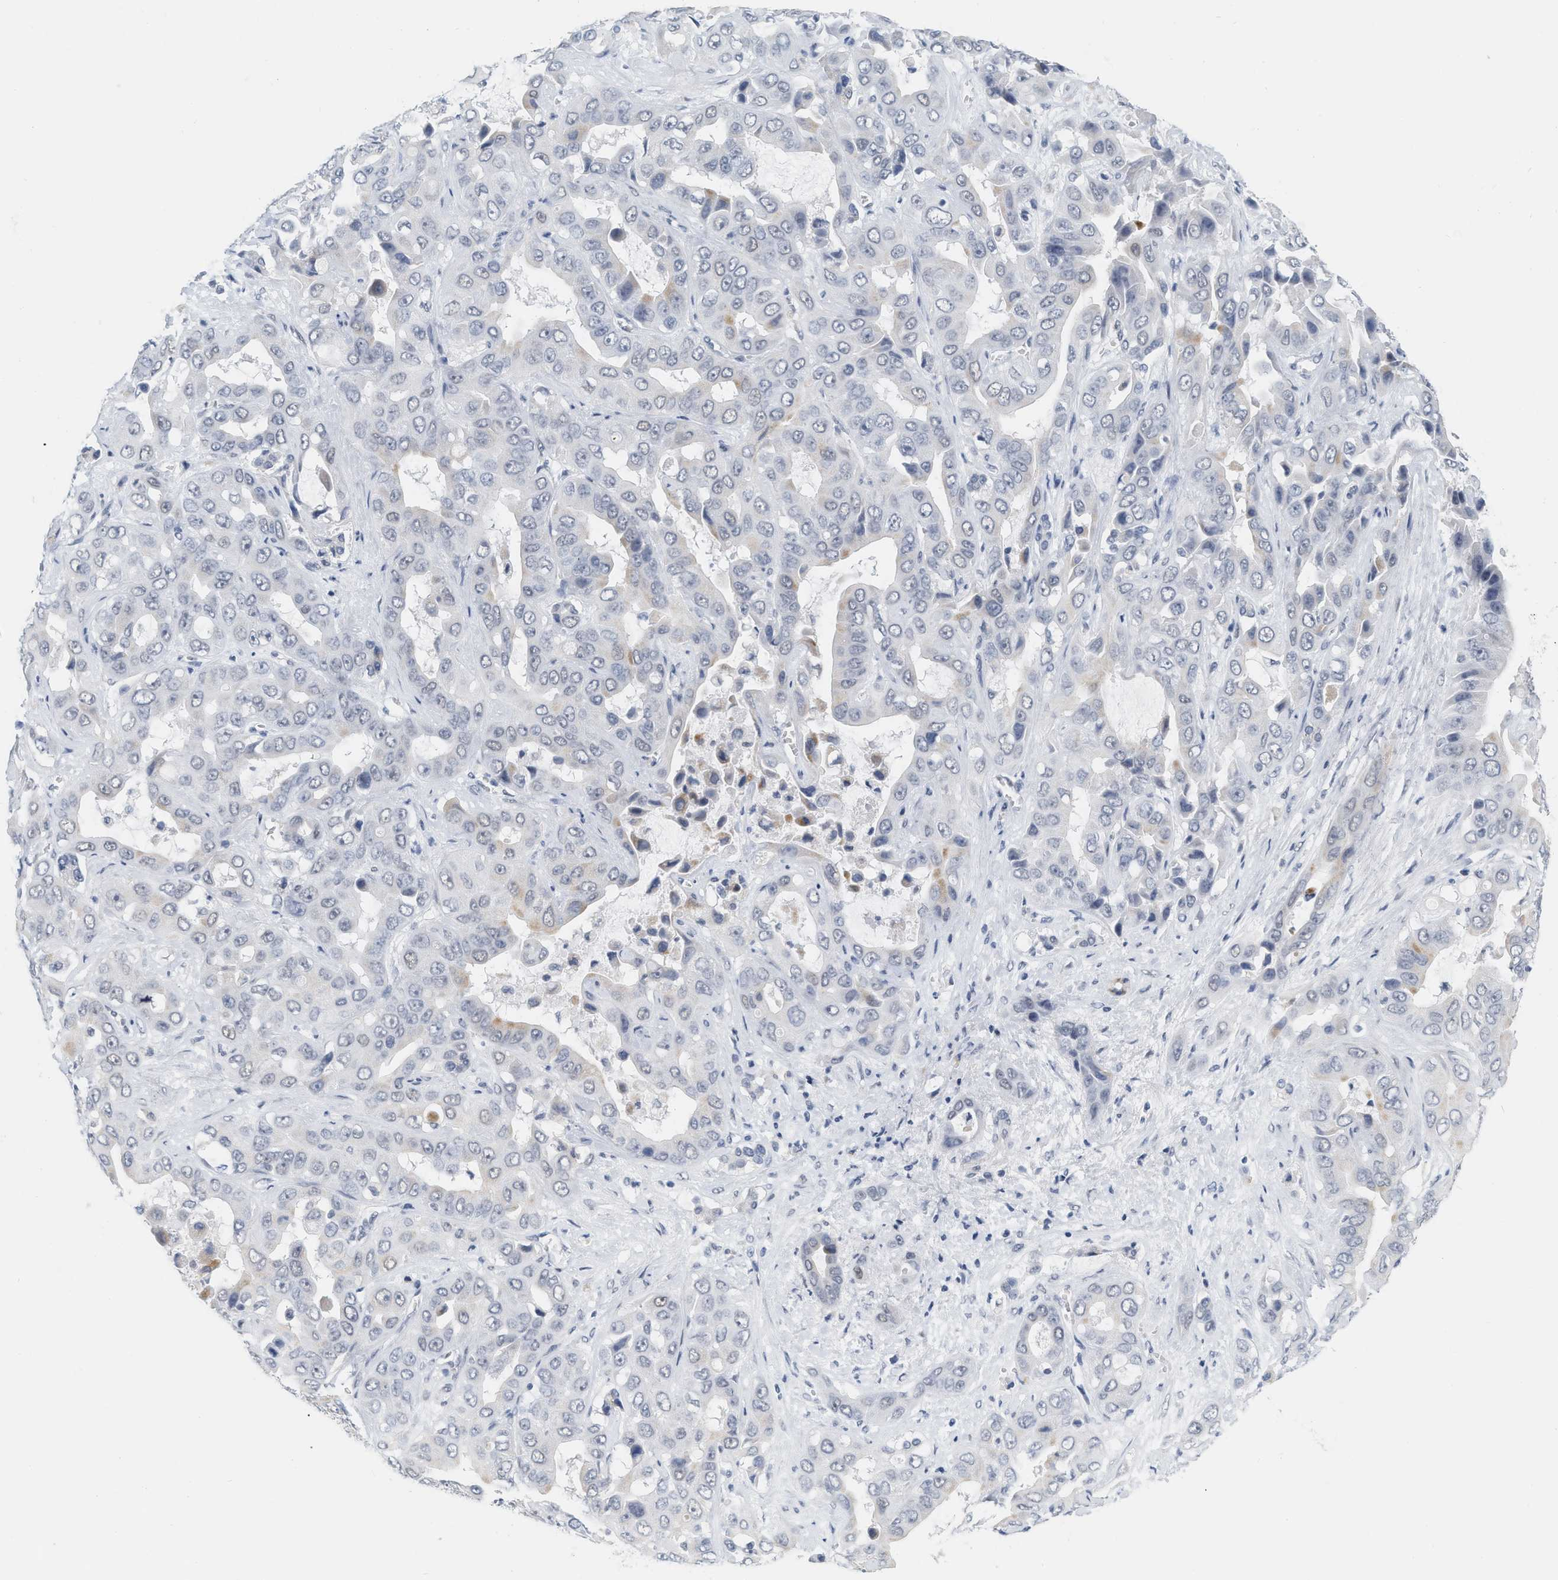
{"staining": {"intensity": "weak", "quantity": "<25%", "location": "cytoplasmic/membranous"}, "tissue": "liver cancer", "cell_type": "Tumor cells", "image_type": "cancer", "snomed": [{"axis": "morphology", "description": "Cholangiocarcinoma"}, {"axis": "topography", "description": "Liver"}], "caption": "This is an immunohistochemistry (IHC) image of liver cancer. There is no staining in tumor cells.", "gene": "XIRP1", "patient": {"sex": "female", "age": 52}}